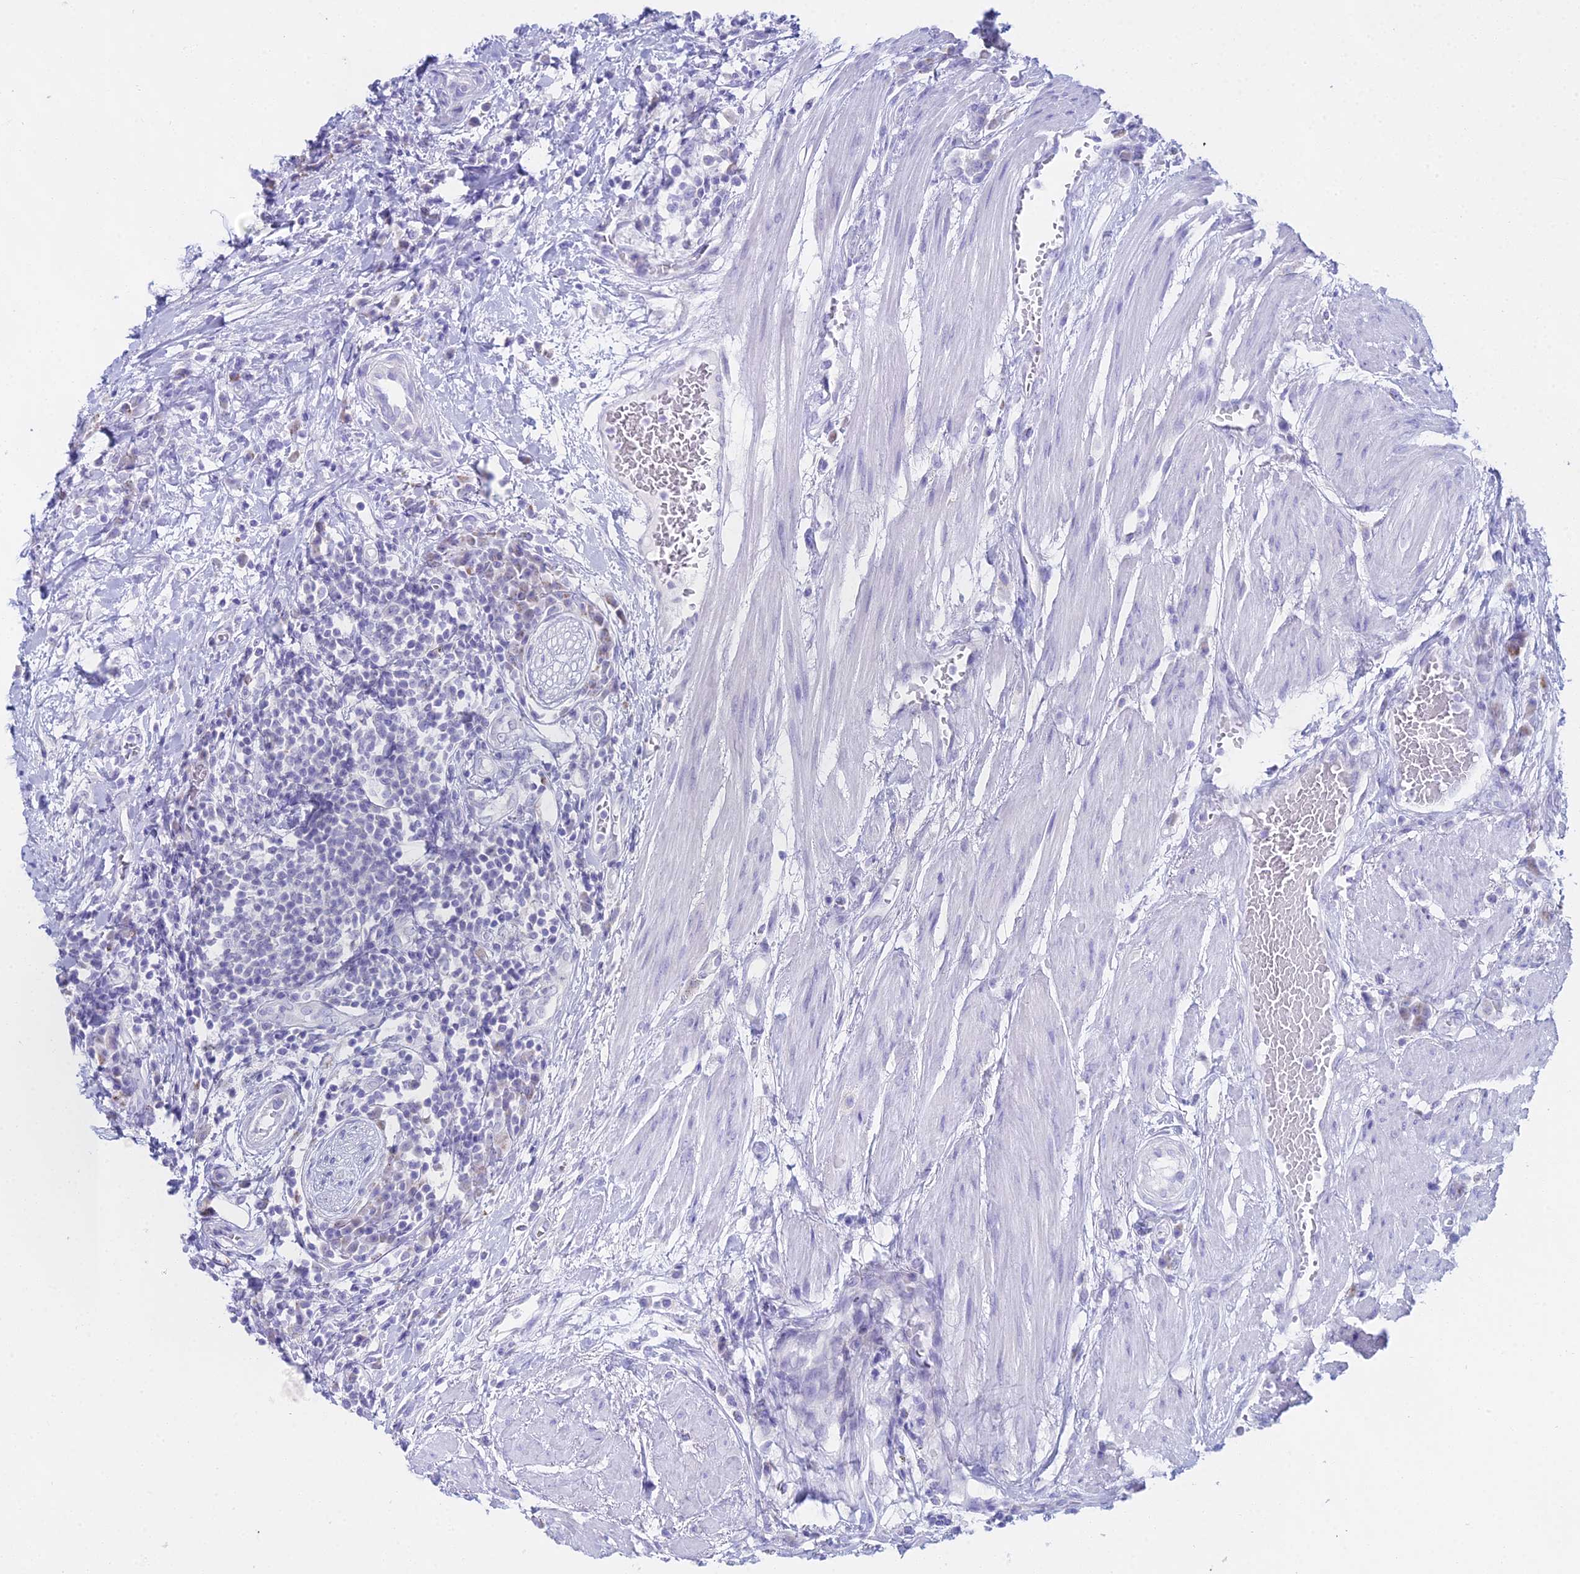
{"staining": {"intensity": "negative", "quantity": "none", "location": "none"}, "tissue": "urothelial cancer", "cell_type": "Tumor cells", "image_type": "cancer", "snomed": [{"axis": "morphology", "description": "Urothelial carcinoma, High grade"}, {"axis": "topography", "description": "Urinary bladder"}], "caption": "This is an IHC image of human urothelial cancer. There is no staining in tumor cells.", "gene": "CGB2", "patient": {"sex": "female", "age": 63}}